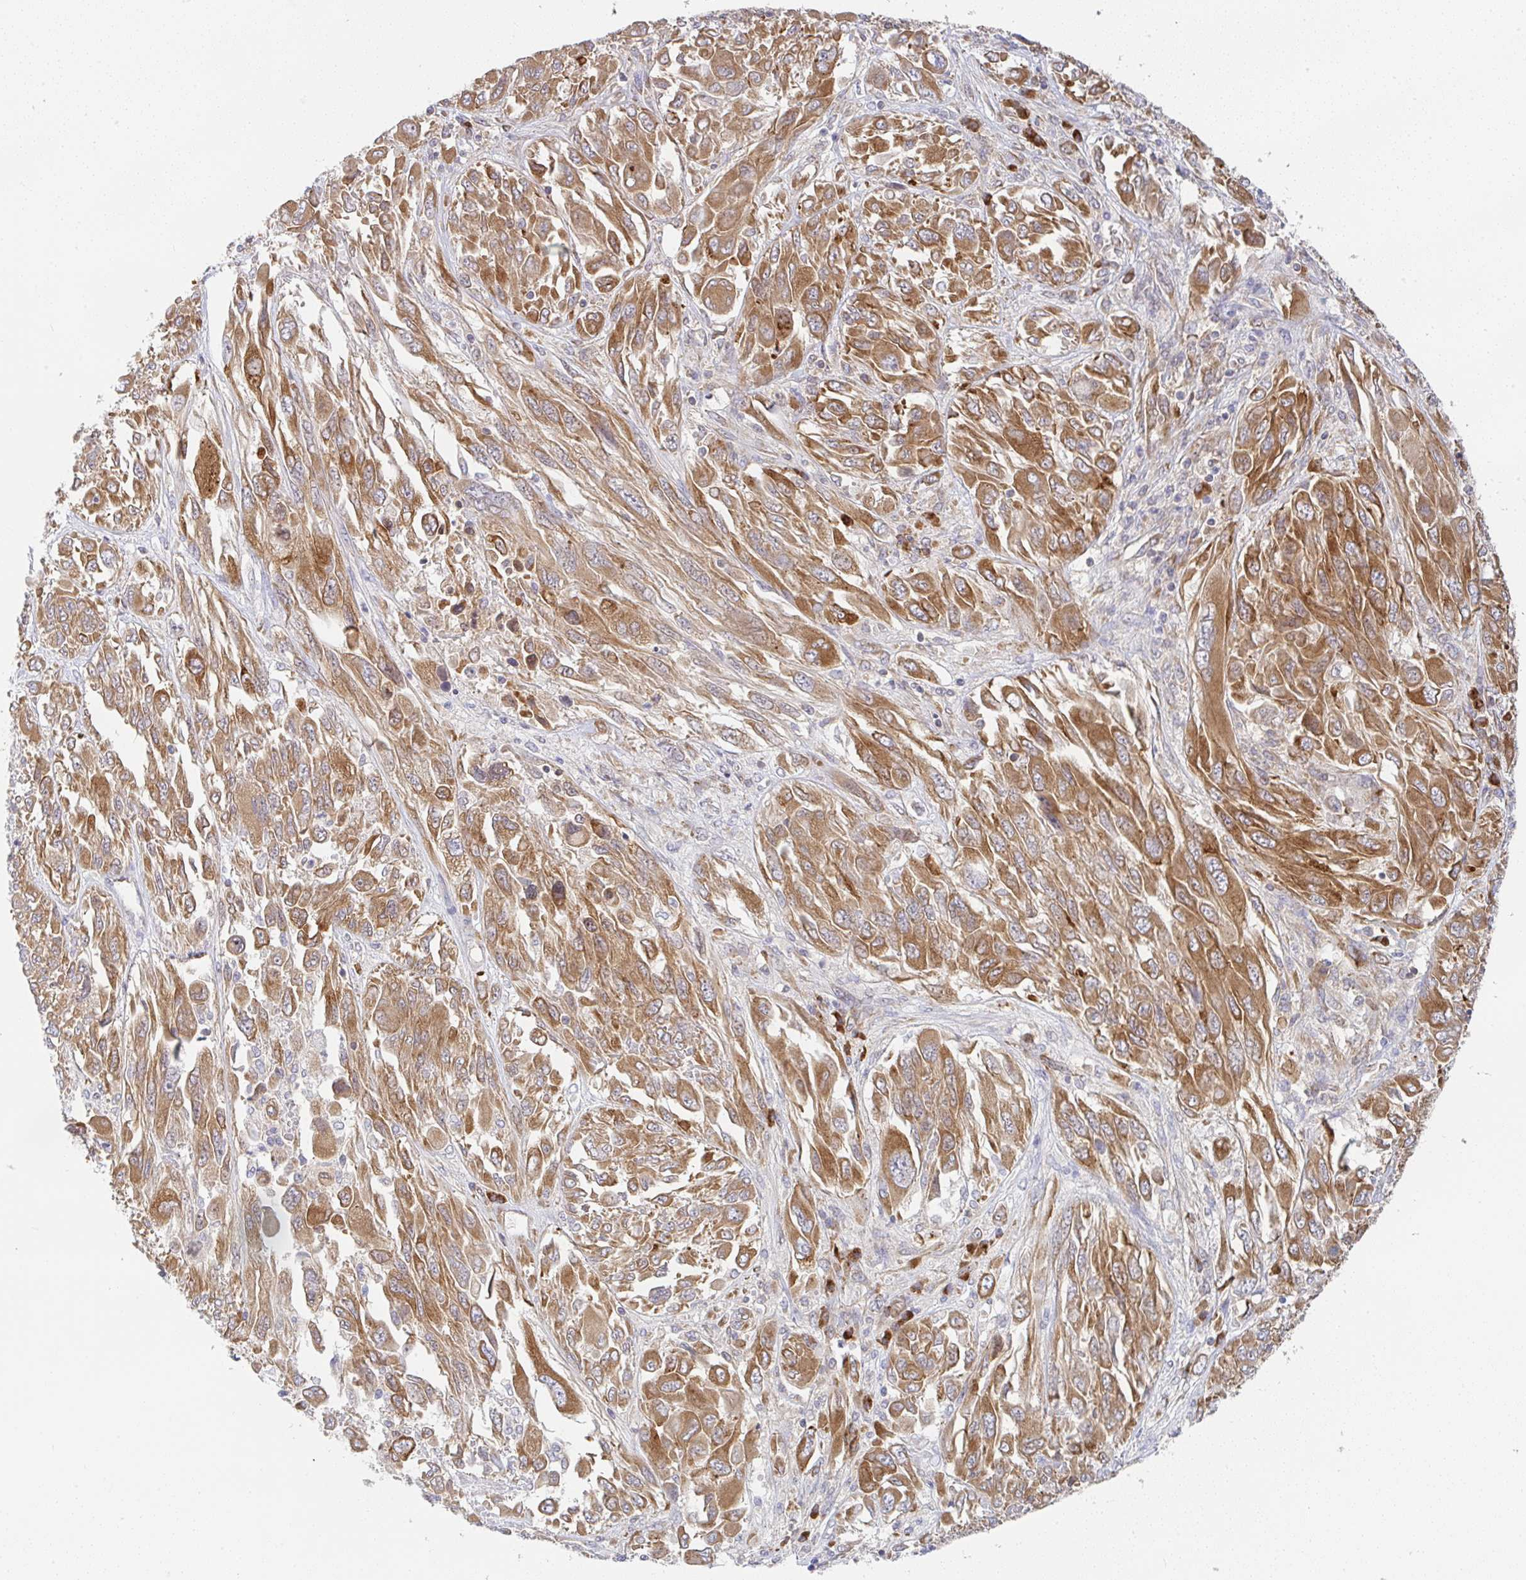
{"staining": {"intensity": "moderate", "quantity": ">75%", "location": "cytoplasmic/membranous"}, "tissue": "melanoma", "cell_type": "Tumor cells", "image_type": "cancer", "snomed": [{"axis": "morphology", "description": "Malignant melanoma, NOS"}, {"axis": "topography", "description": "Skin"}], "caption": "Moderate cytoplasmic/membranous protein expression is identified in approximately >75% of tumor cells in melanoma.", "gene": "DERL2", "patient": {"sex": "female", "age": 91}}